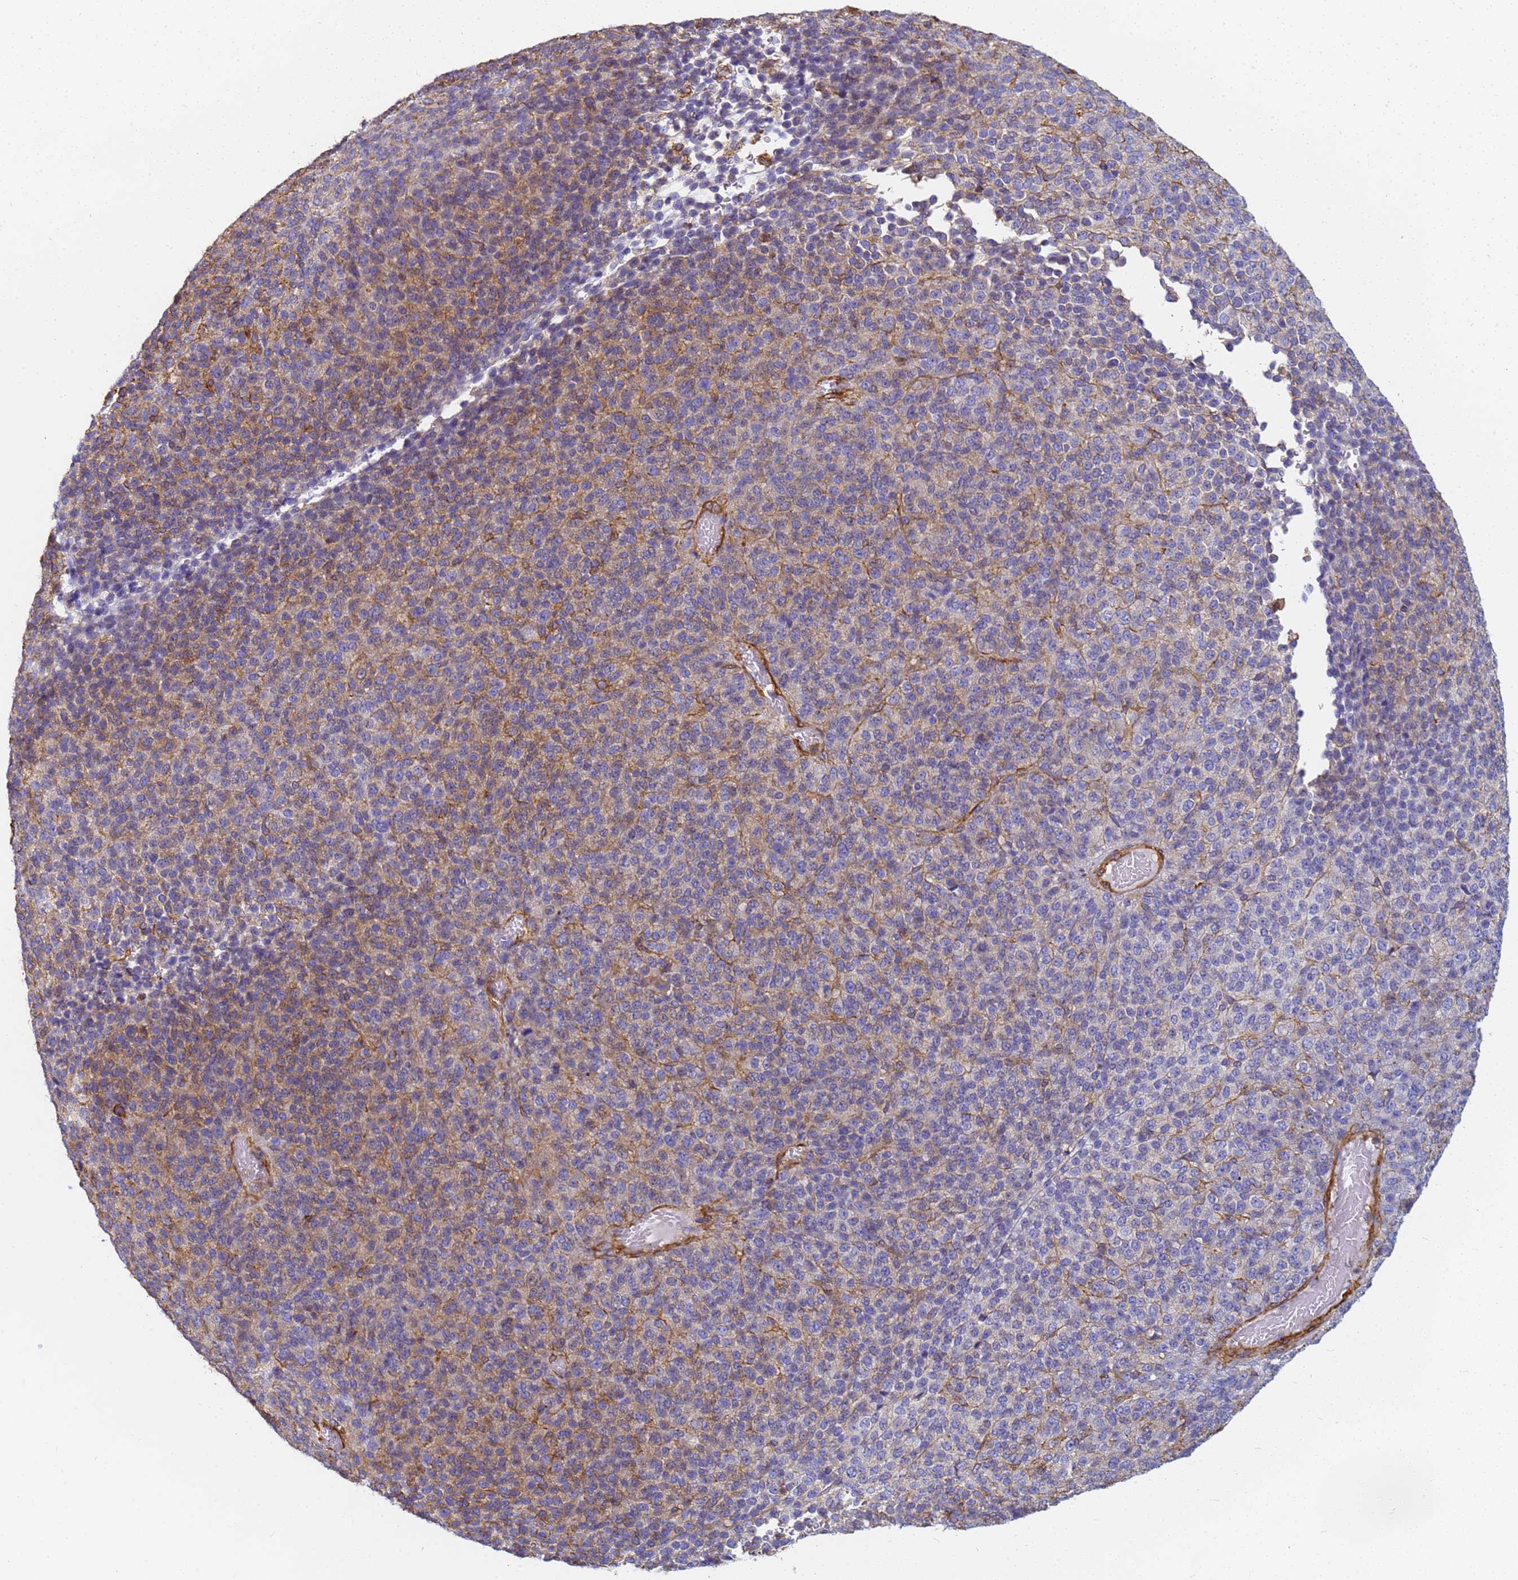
{"staining": {"intensity": "weak", "quantity": ">75%", "location": "cytoplasmic/membranous"}, "tissue": "melanoma", "cell_type": "Tumor cells", "image_type": "cancer", "snomed": [{"axis": "morphology", "description": "Malignant melanoma, Metastatic site"}, {"axis": "topography", "description": "Brain"}], "caption": "Immunohistochemistry (IHC) image of human melanoma stained for a protein (brown), which exhibits low levels of weak cytoplasmic/membranous positivity in approximately >75% of tumor cells.", "gene": "TPM1", "patient": {"sex": "female", "age": 56}}